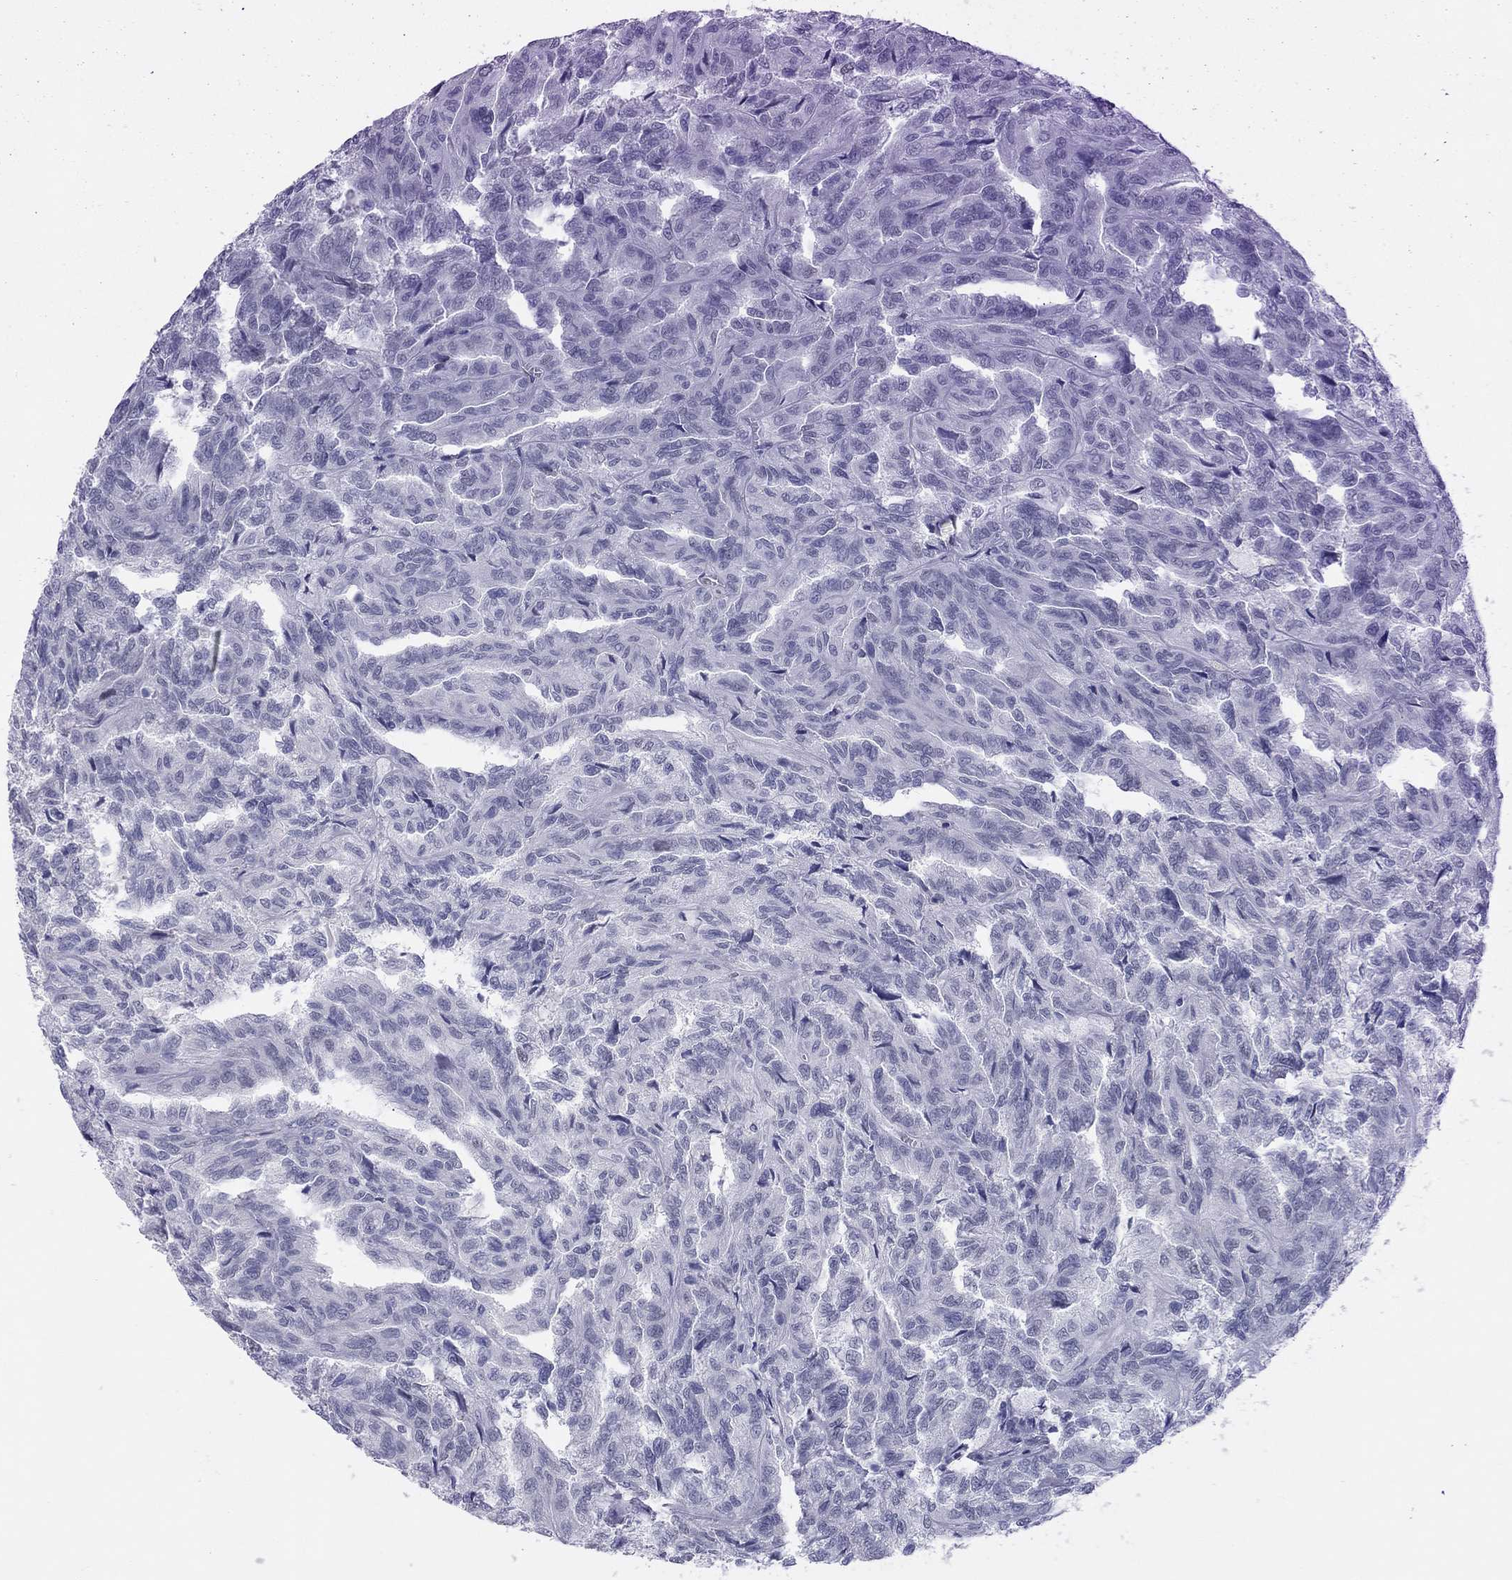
{"staining": {"intensity": "negative", "quantity": "none", "location": "none"}, "tissue": "renal cancer", "cell_type": "Tumor cells", "image_type": "cancer", "snomed": [{"axis": "morphology", "description": "Adenocarcinoma, NOS"}, {"axis": "topography", "description": "Kidney"}], "caption": "Renal cancer was stained to show a protein in brown. There is no significant staining in tumor cells. The staining is performed using DAB (3,3'-diaminobenzidine) brown chromogen with nuclei counter-stained in using hematoxylin.", "gene": "PHOX2A", "patient": {"sex": "male", "age": 79}}